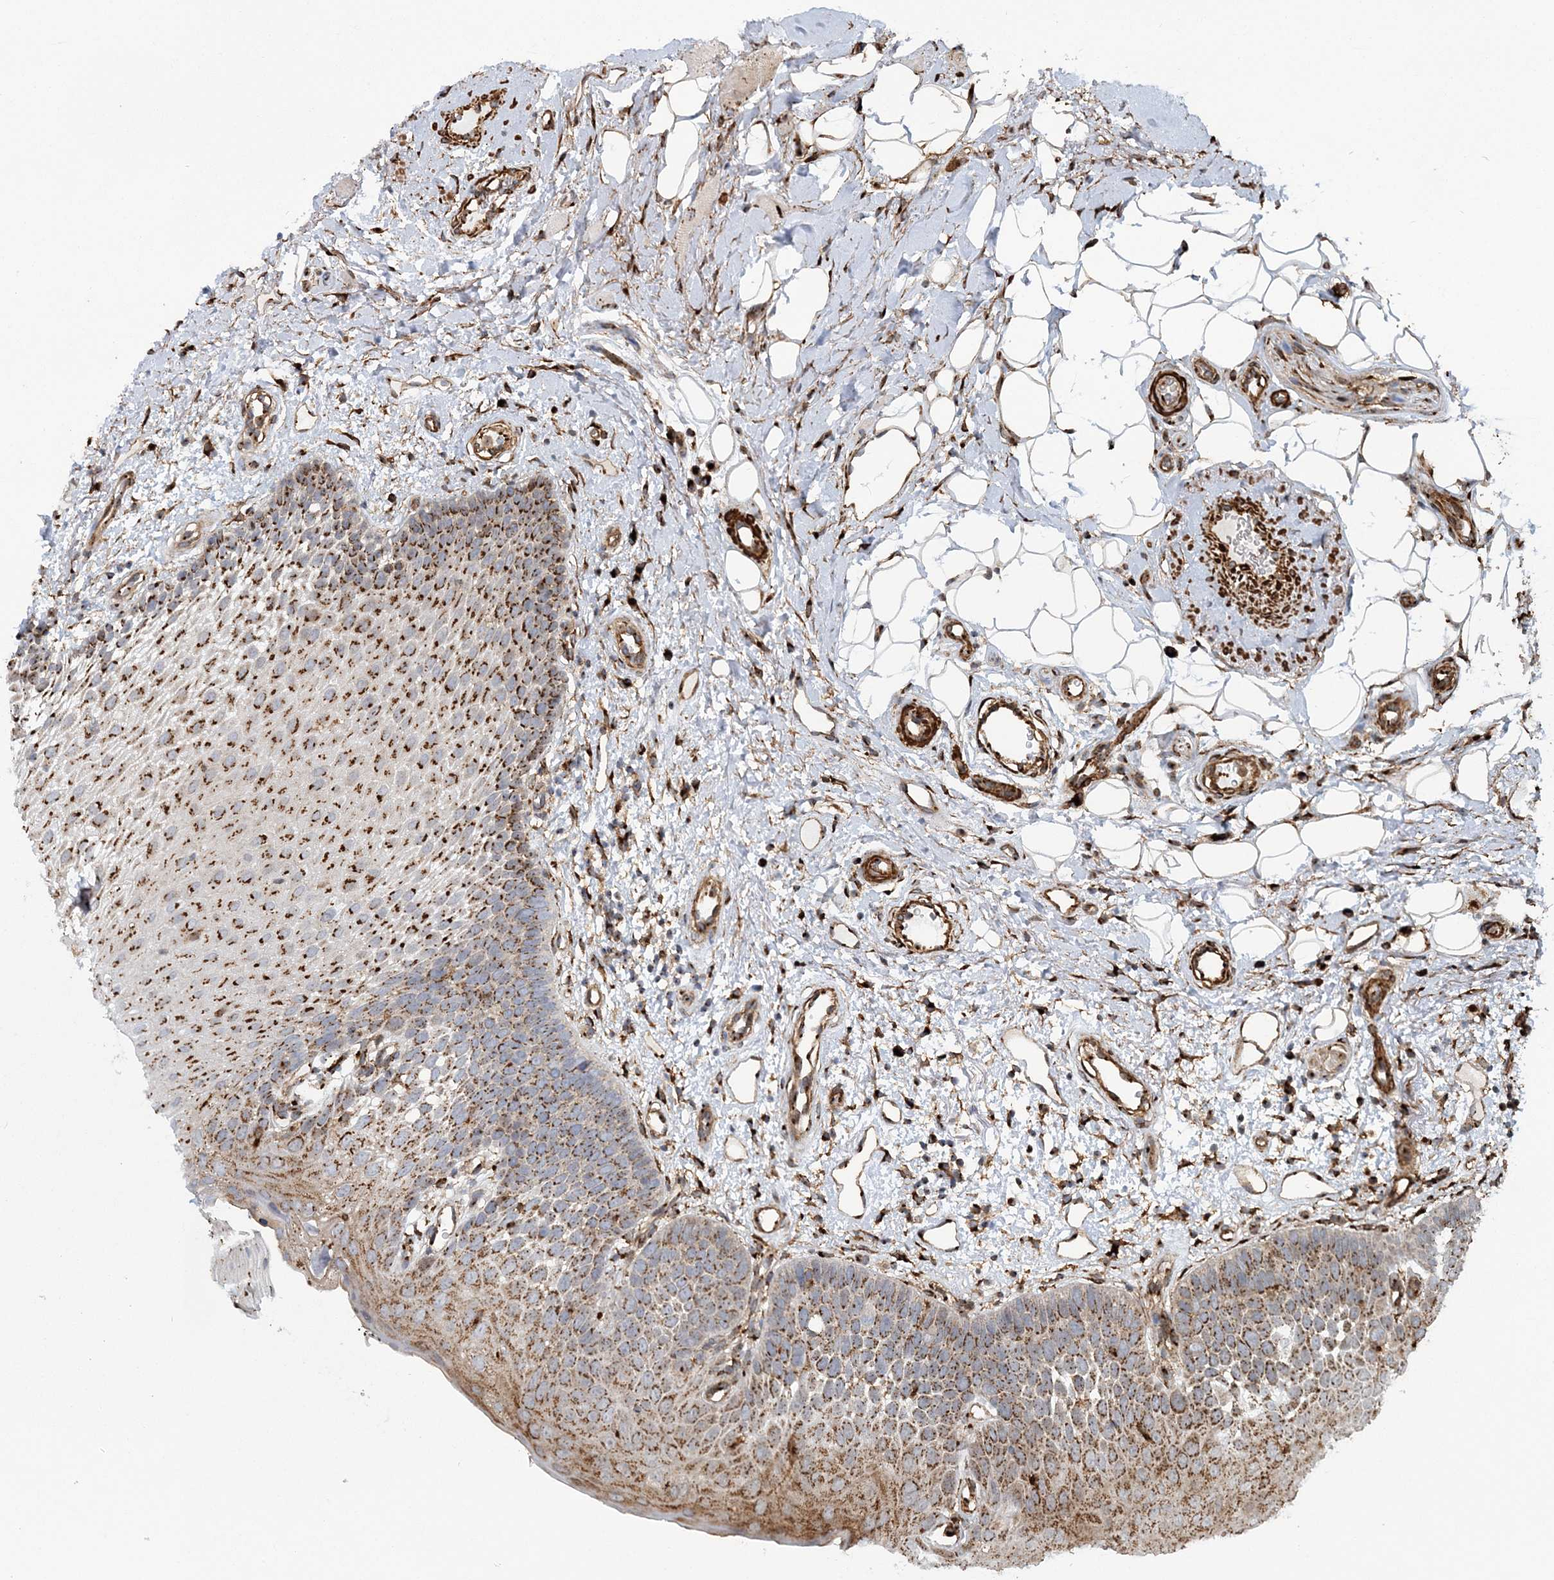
{"staining": {"intensity": "moderate", "quantity": ">75%", "location": "cytoplasmic/membranous"}, "tissue": "oral mucosa", "cell_type": "Squamous epithelial cells", "image_type": "normal", "snomed": [{"axis": "morphology", "description": "No evidence of malignacy"}, {"axis": "topography", "description": "Oral tissue"}, {"axis": "topography", "description": "Head-Neck"}], "caption": "Immunohistochemistry micrograph of unremarkable oral mucosa: oral mucosa stained using immunohistochemistry (IHC) demonstrates medium levels of moderate protein expression localized specifically in the cytoplasmic/membranous of squamous epithelial cells, appearing as a cytoplasmic/membranous brown color.", "gene": "TRAF3IP2", "patient": {"sex": "male", "age": 68}}